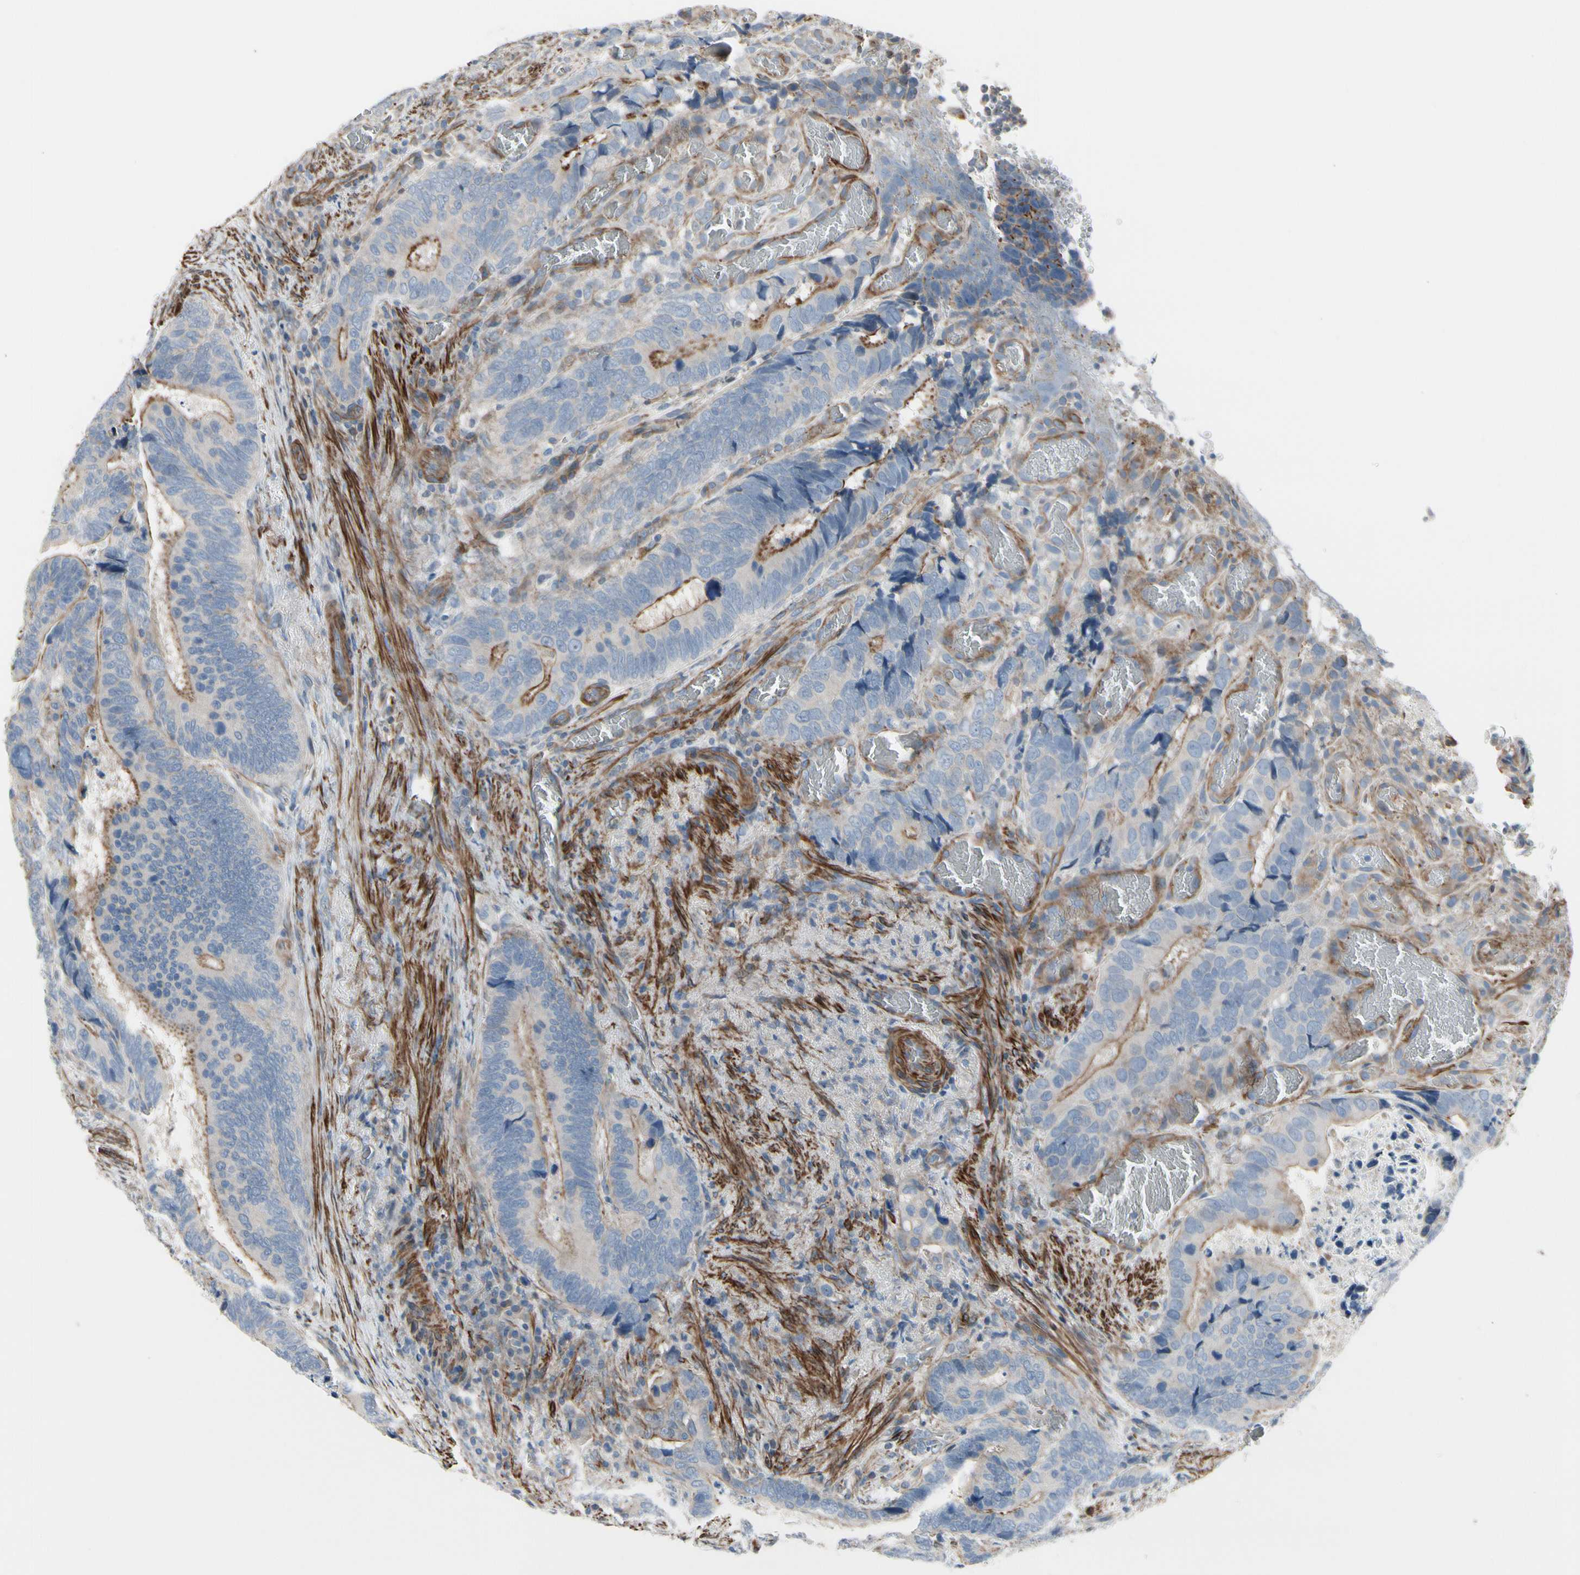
{"staining": {"intensity": "moderate", "quantity": "25%-75%", "location": "cytoplasmic/membranous"}, "tissue": "colorectal cancer", "cell_type": "Tumor cells", "image_type": "cancer", "snomed": [{"axis": "morphology", "description": "Adenocarcinoma, NOS"}, {"axis": "topography", "description": "Colon"}], "caption": "DAB (3,3'-diaminobenzidine) immunohistochemical staining of colorectal cancer reveals moderate cytoplasmic/membranous protein expression in approximately 25%-75% of tumor cells. (brown staining indicates protein expression, while blue staining denotes nuclei).", "gene": "TPM1", "patient": {"sex": "male", "age": 72}}